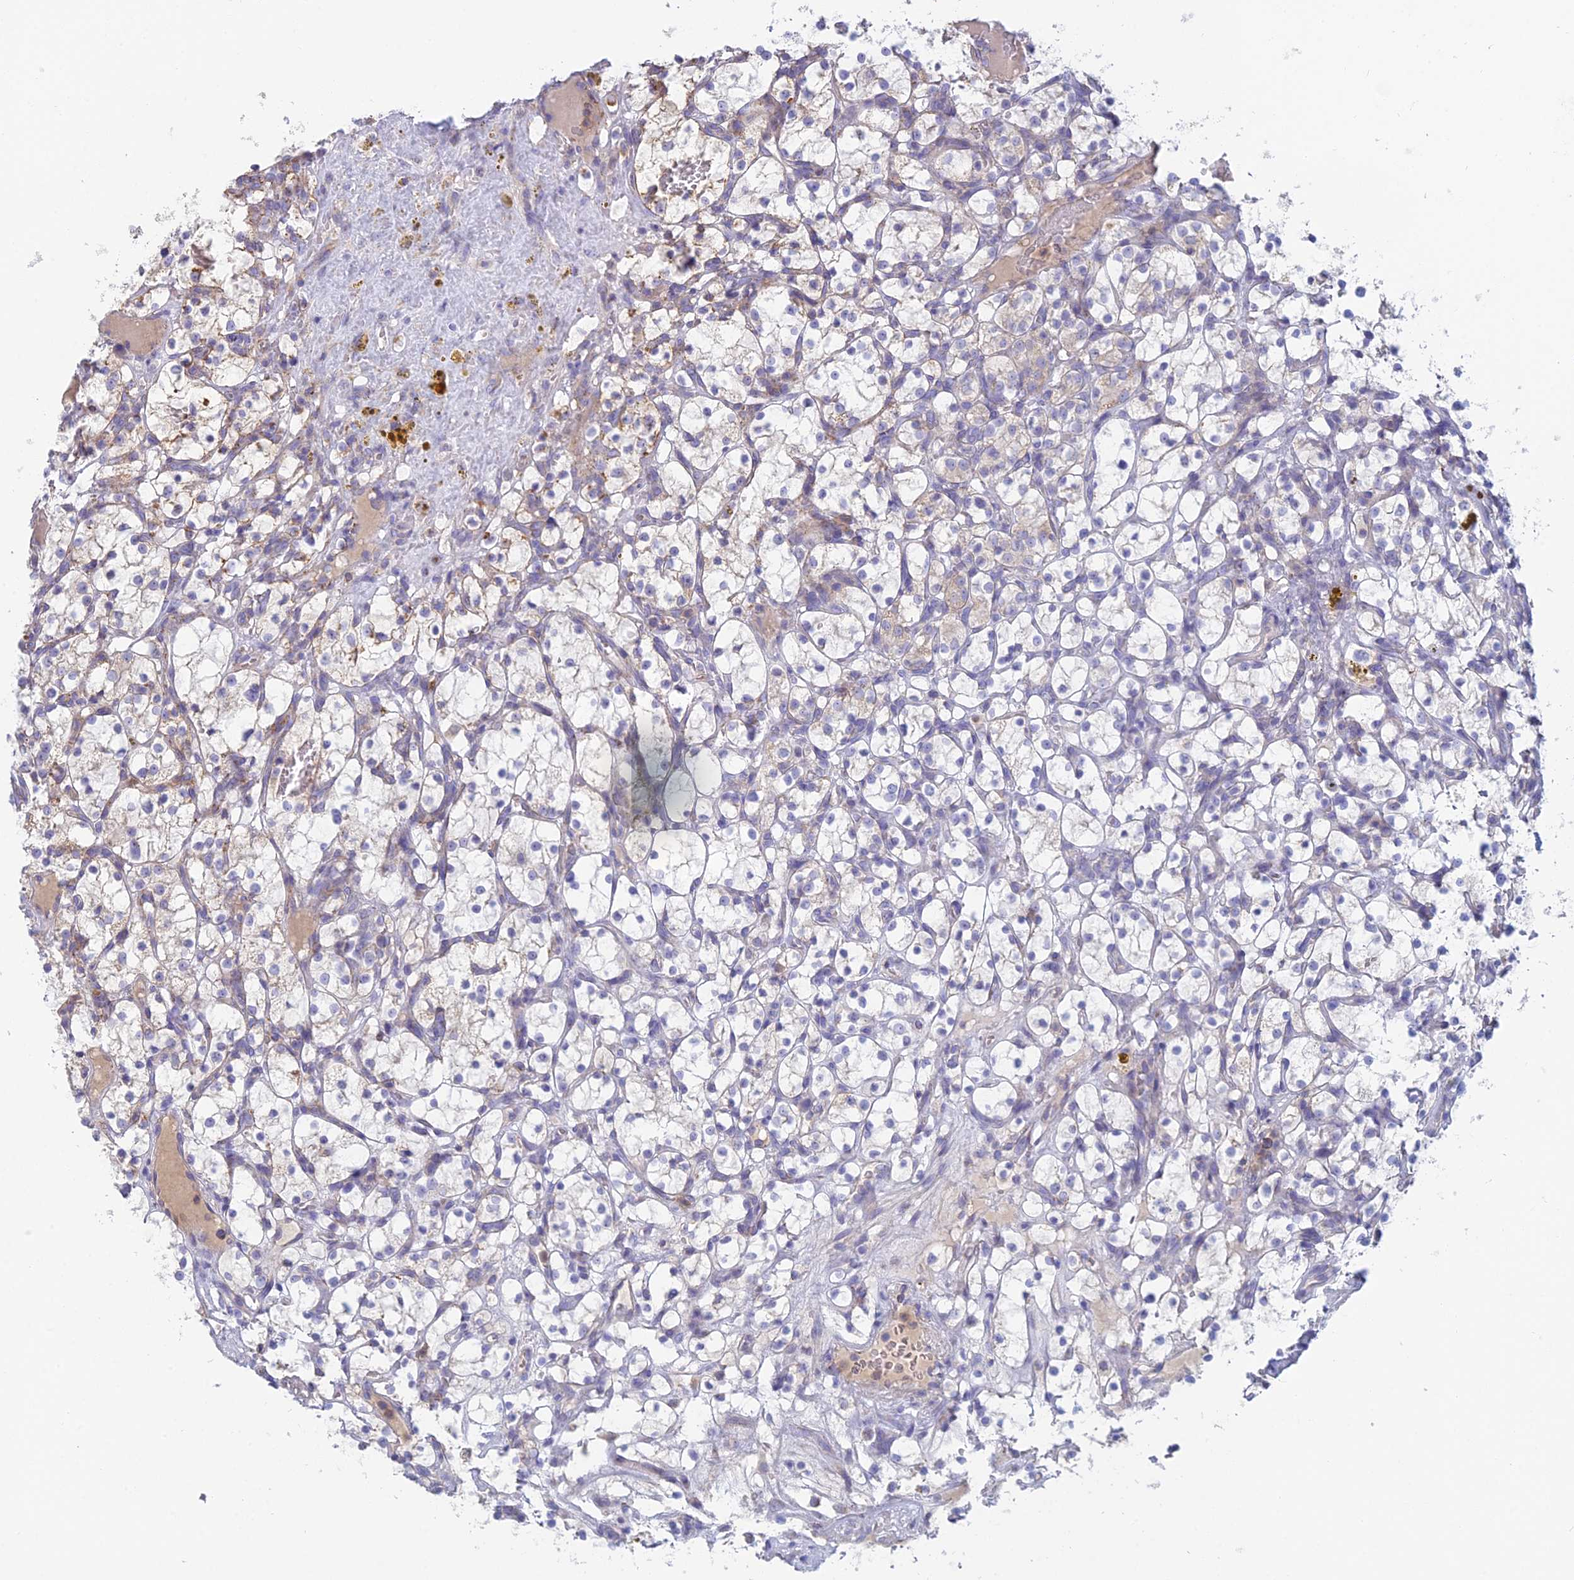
{"staining": {"intensity": "negative", "quantity": "none", "location": "none"}, "tissue": "renal cancer", "cell_type": "Tumor cells", "image_type": "cancer", "snomed": [{"axis": "morphology", "description": "Adenocarcinoma, NOS"}, {"axis": "topography", "description": "Kidney"}], "caption": "High power microscopy histopathology image of an immunohistochemistry histopathology image of renal cancer, revealing no significant positivity in tumor cells.", "gene": "IFTAP", "patient": {"sex": "female", "age": 69}}